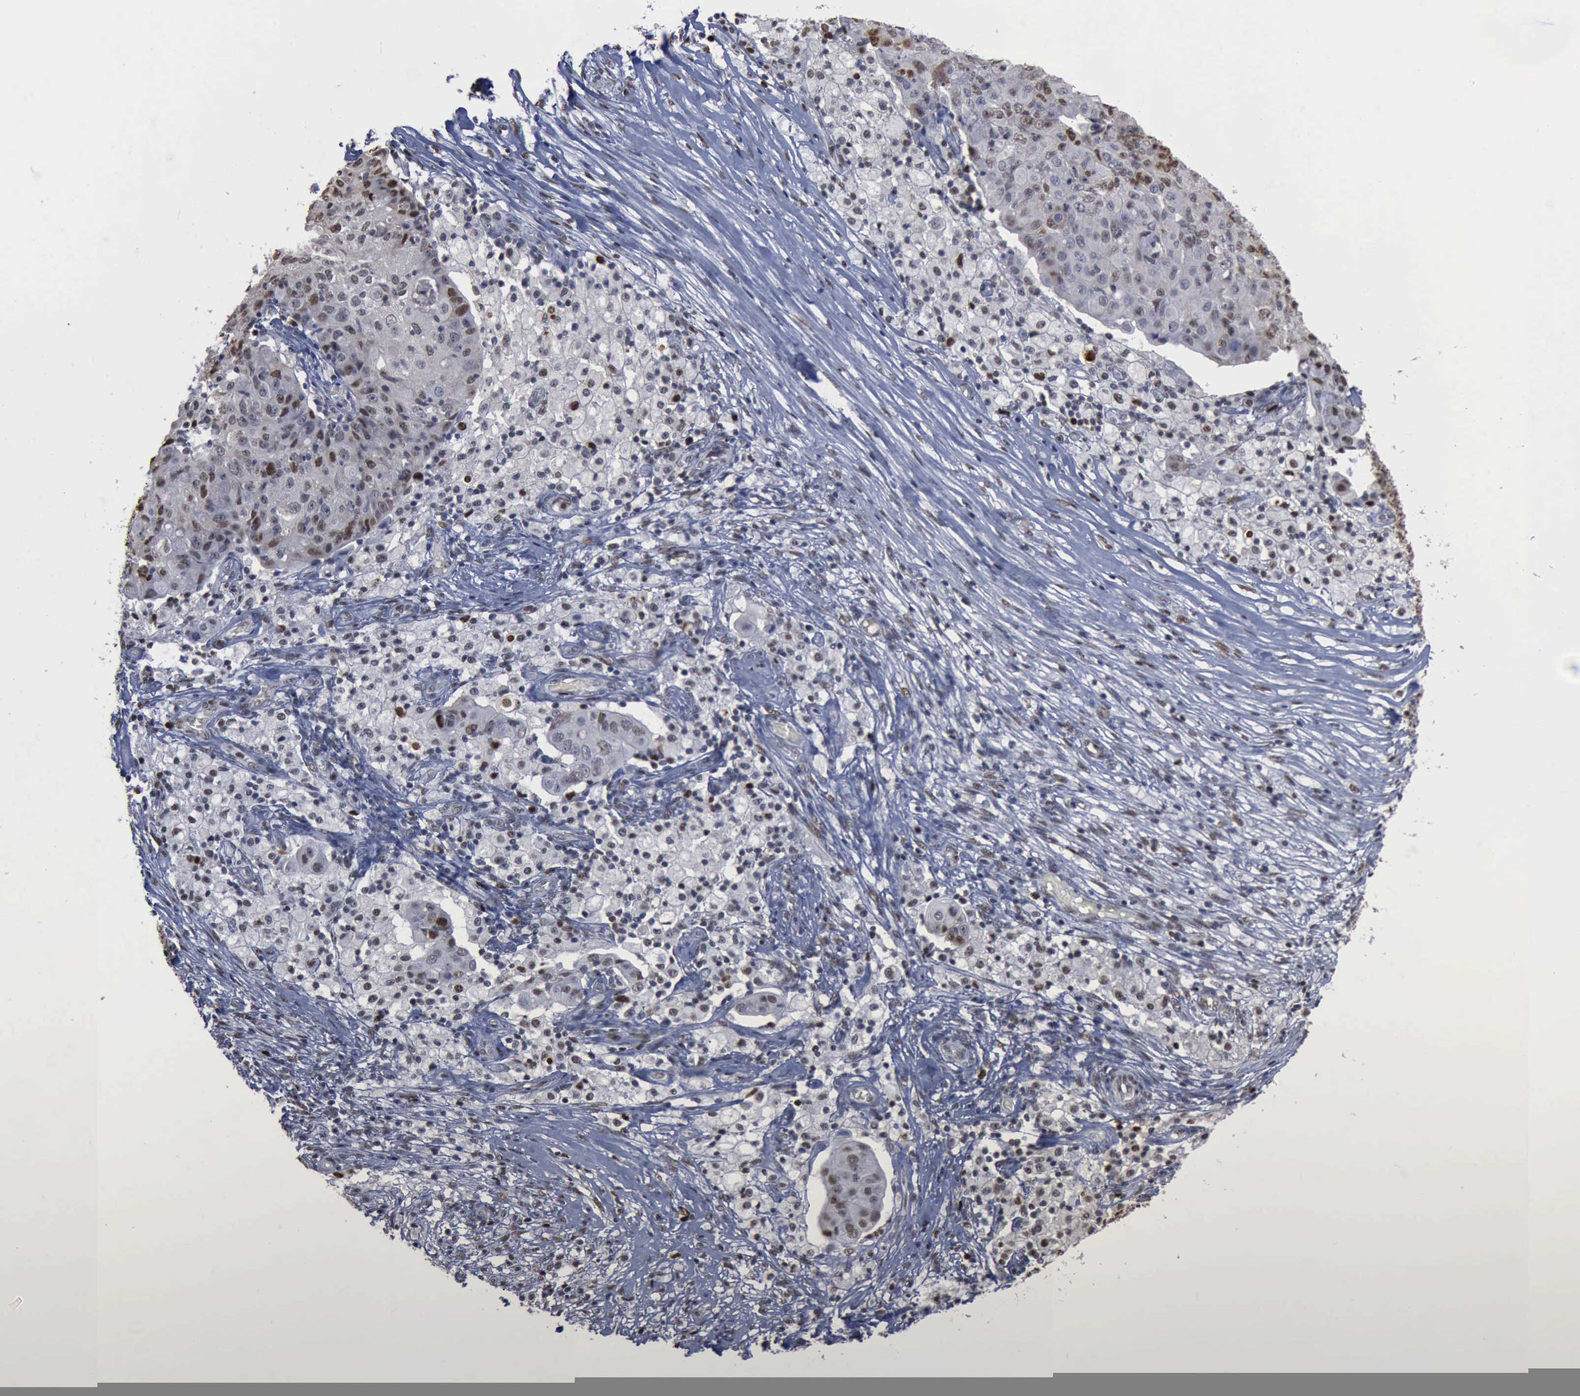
{"staining": {"intensity": "weak", "quantity": "25%-75%", "location": "nuclear"}, "tissue": "ovarian cancer", "cell_type": "Tumor cells", "image_type": "cancer", "snomed": [{"axis": "morphology", "description": "Carcinoma, endometroid"}, {"axis": "topography", "description": "Ovary"}], "caption": "Tumor cells show weak nuclear expression in about 25%-75% of cells in ovarian endometroid carcinoma.", "gene": "PCNA", "patient": {"sex": "female", "age": 42}}